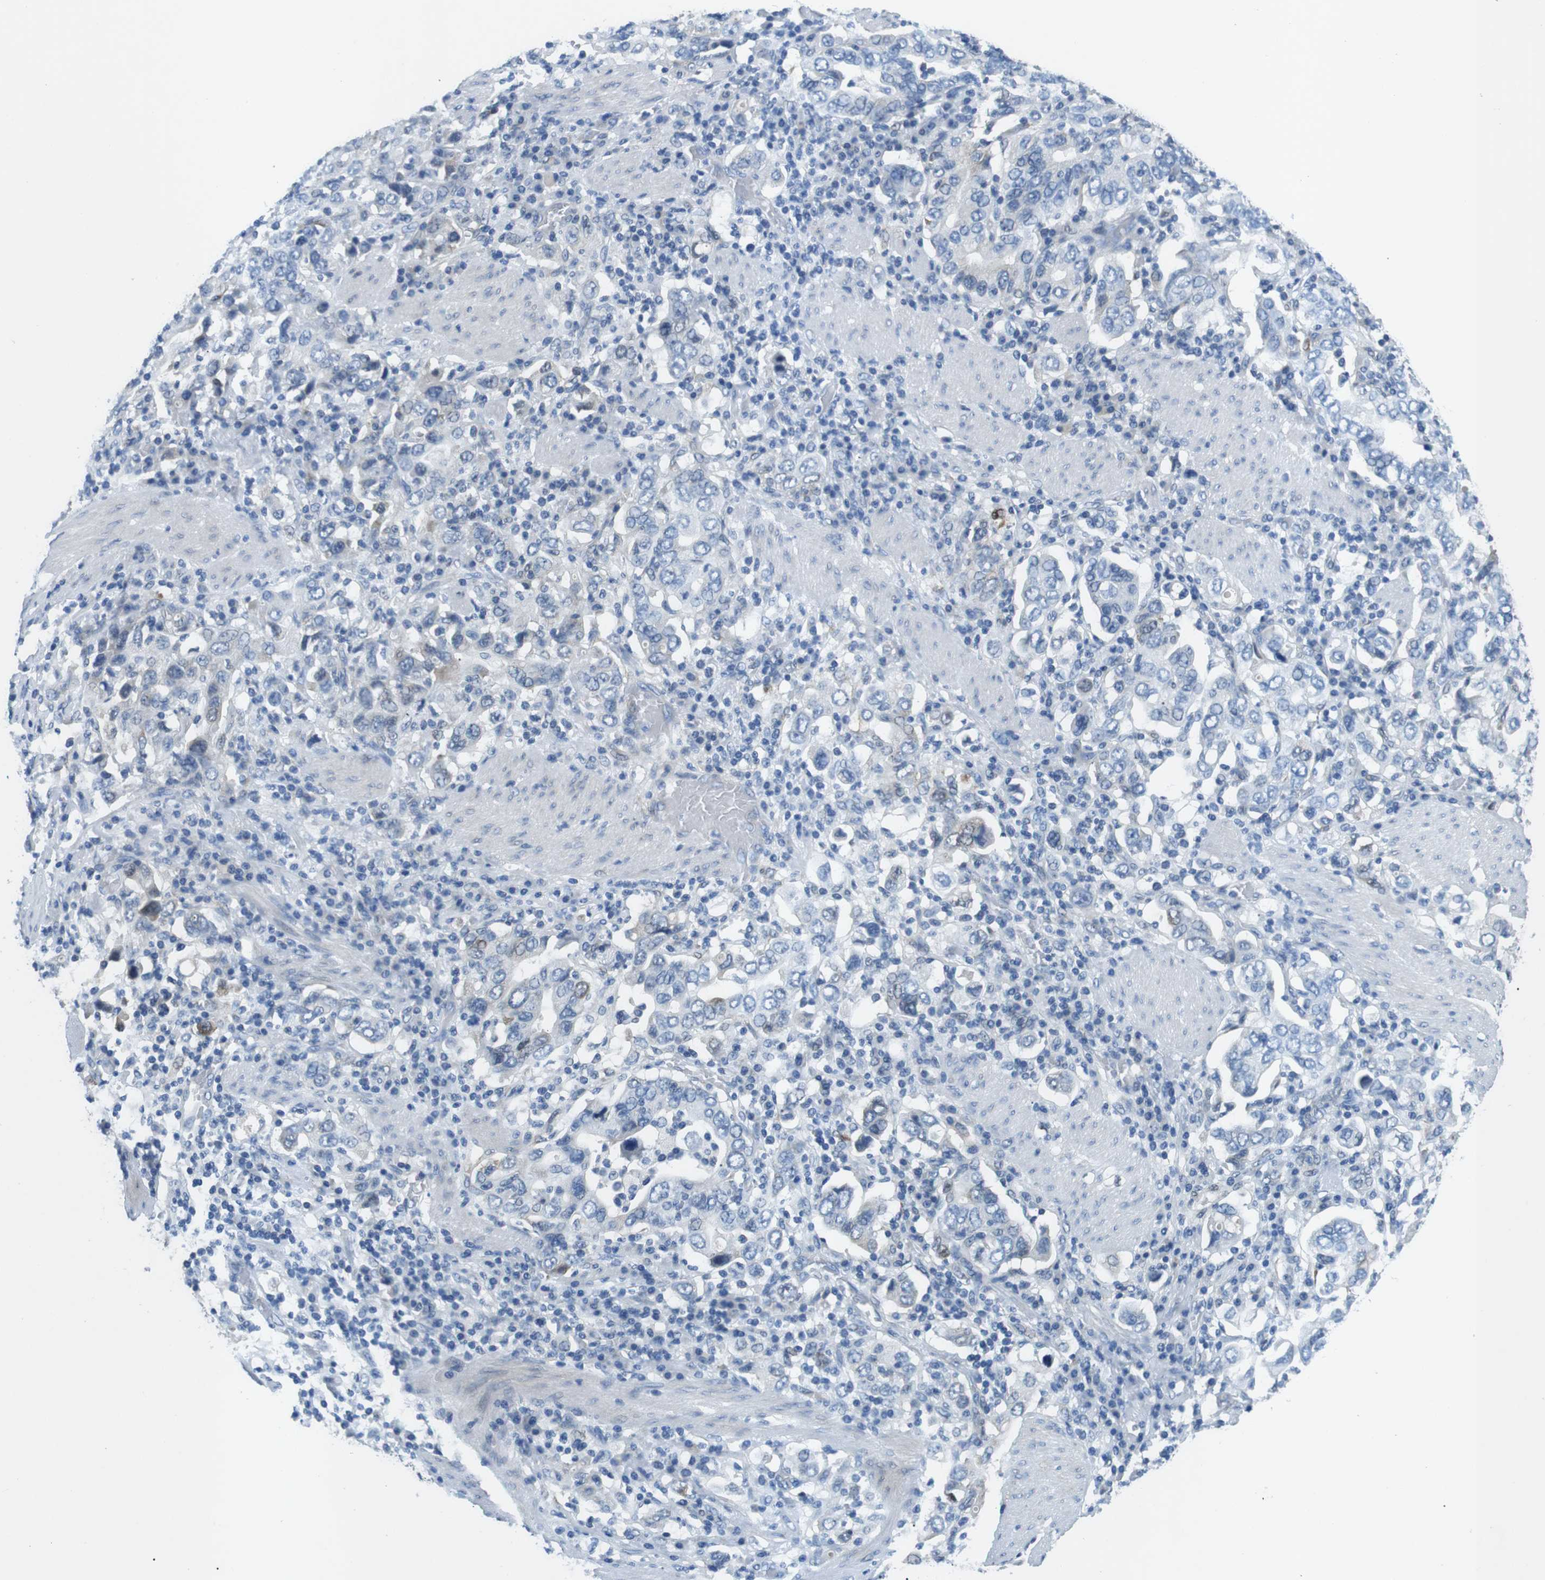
{"staining": {"intensity": "negative", "quantity": "none", "location": "none"}, "tissue": "stomach cancer", "cell_type": "Tumor cells", "image_type": "cancer", "snomed": [{"axis": "morphology", "description": "Adenocarcinoma, NOS"}, {"axis": "topography", "description": "Stomach, upper"}], "caption": "Stomach adenocarcinoma stained for a protein using immunohistochemistry (IHC) shows no expression tumor cells.", "gene": "PHLDA1", "patient": {"sex": "male", "age": 62}}